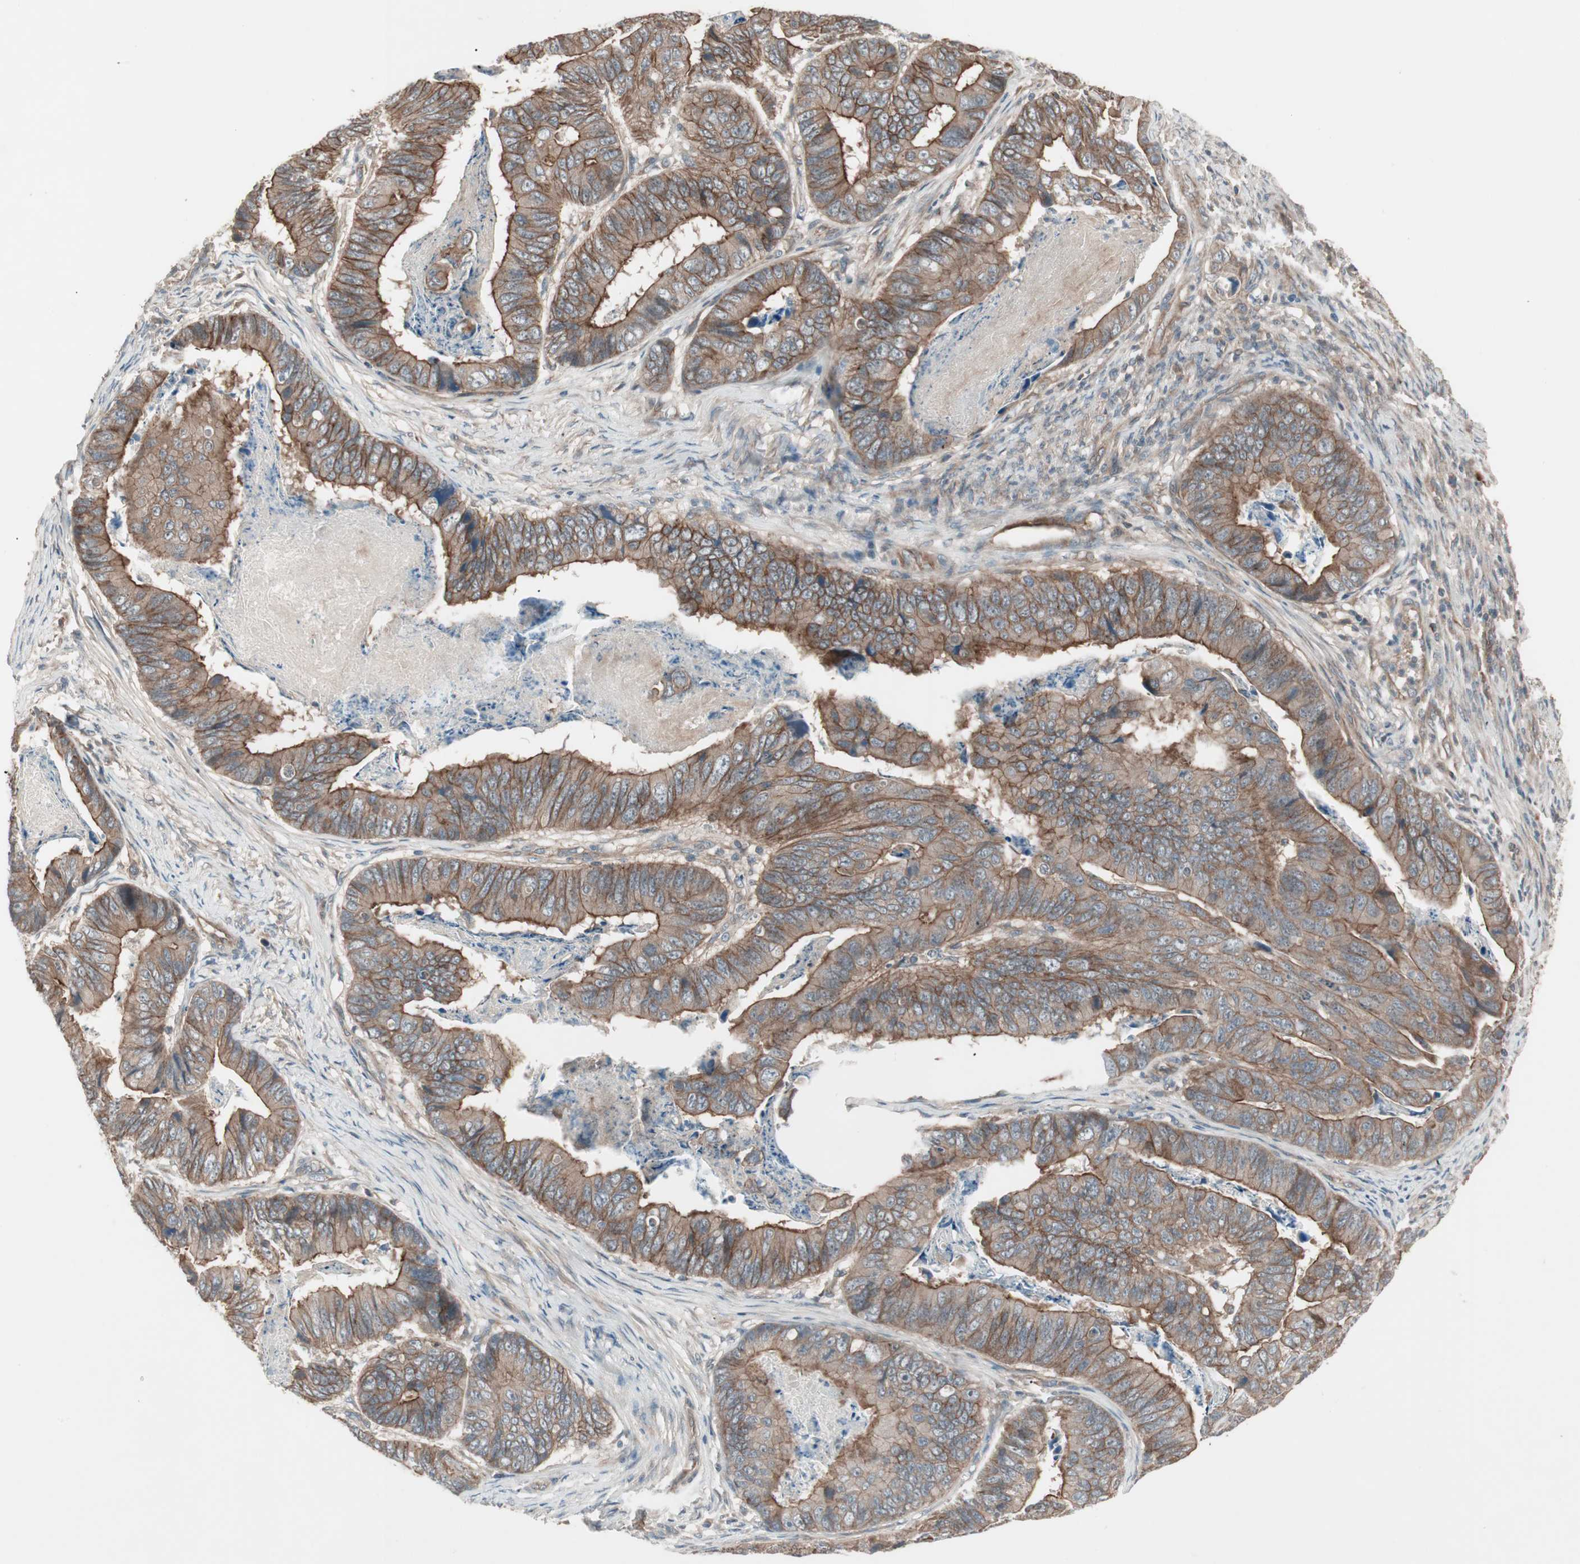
{"staining": {"intensity": "strong", "quantity": ">75%", "location": "cytoplasmic/membranous"}, "tissue": "stomach cancer", "cell_type": "Tumor cells", "image_type": "cancer", "snomed": [{"axis": "morphology", "description": "Adenocarcinoma, NOS"}, {"axis": "topography", "description": "Stomach, lower"}], "caption": "High-power microscopy captured an IHC image of stomach cancer (adenocarcinoma), revealing strong cytoplasmic/membranous positivity in about >75% of tumor cells.", "gene": "TFPI", "patient": {"sex": "male", "age": 77}}